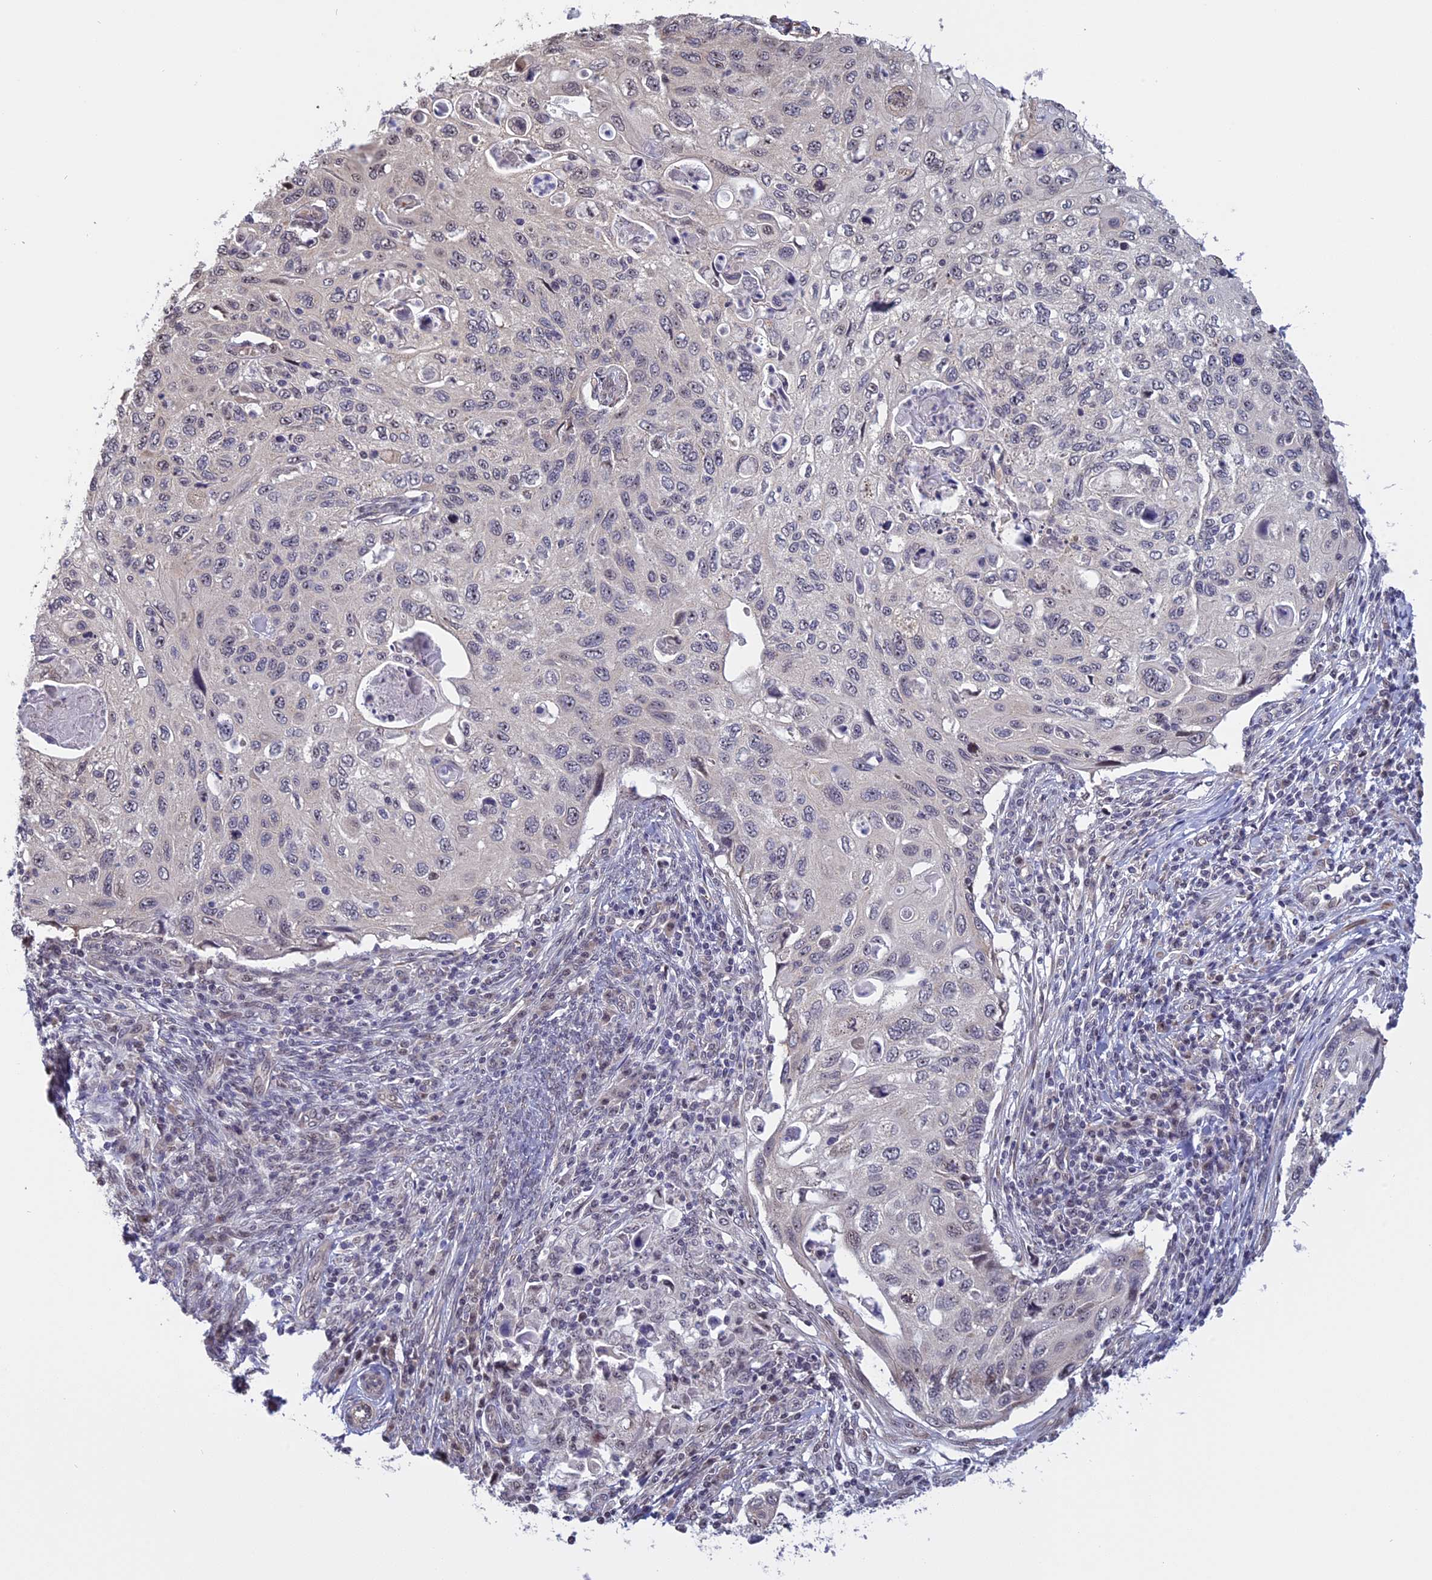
{"staining": {"intensity": "negative", "quantity": "none", "location": "none"}, "tissue": "cervical cancer", "cell_type": "Tumor cells", "image_type": "cancer", "snomed": [{"axis": "morphology", "description": "Squamous cell carcinoma, NOS"}, {"axis": "topography", "description": "Cervix"}], "caption": "Immunohistochemistry histopathology image of neoplastic tissue: squamous cell carcinoma (cervical) stained with DAB (3,3'-diaminobenzidine) displays no significant protein expression in tumor cells. Nuclei are stained in blue.", "gene": "MGA", "patient": {"sex": "female", "age": 70}}